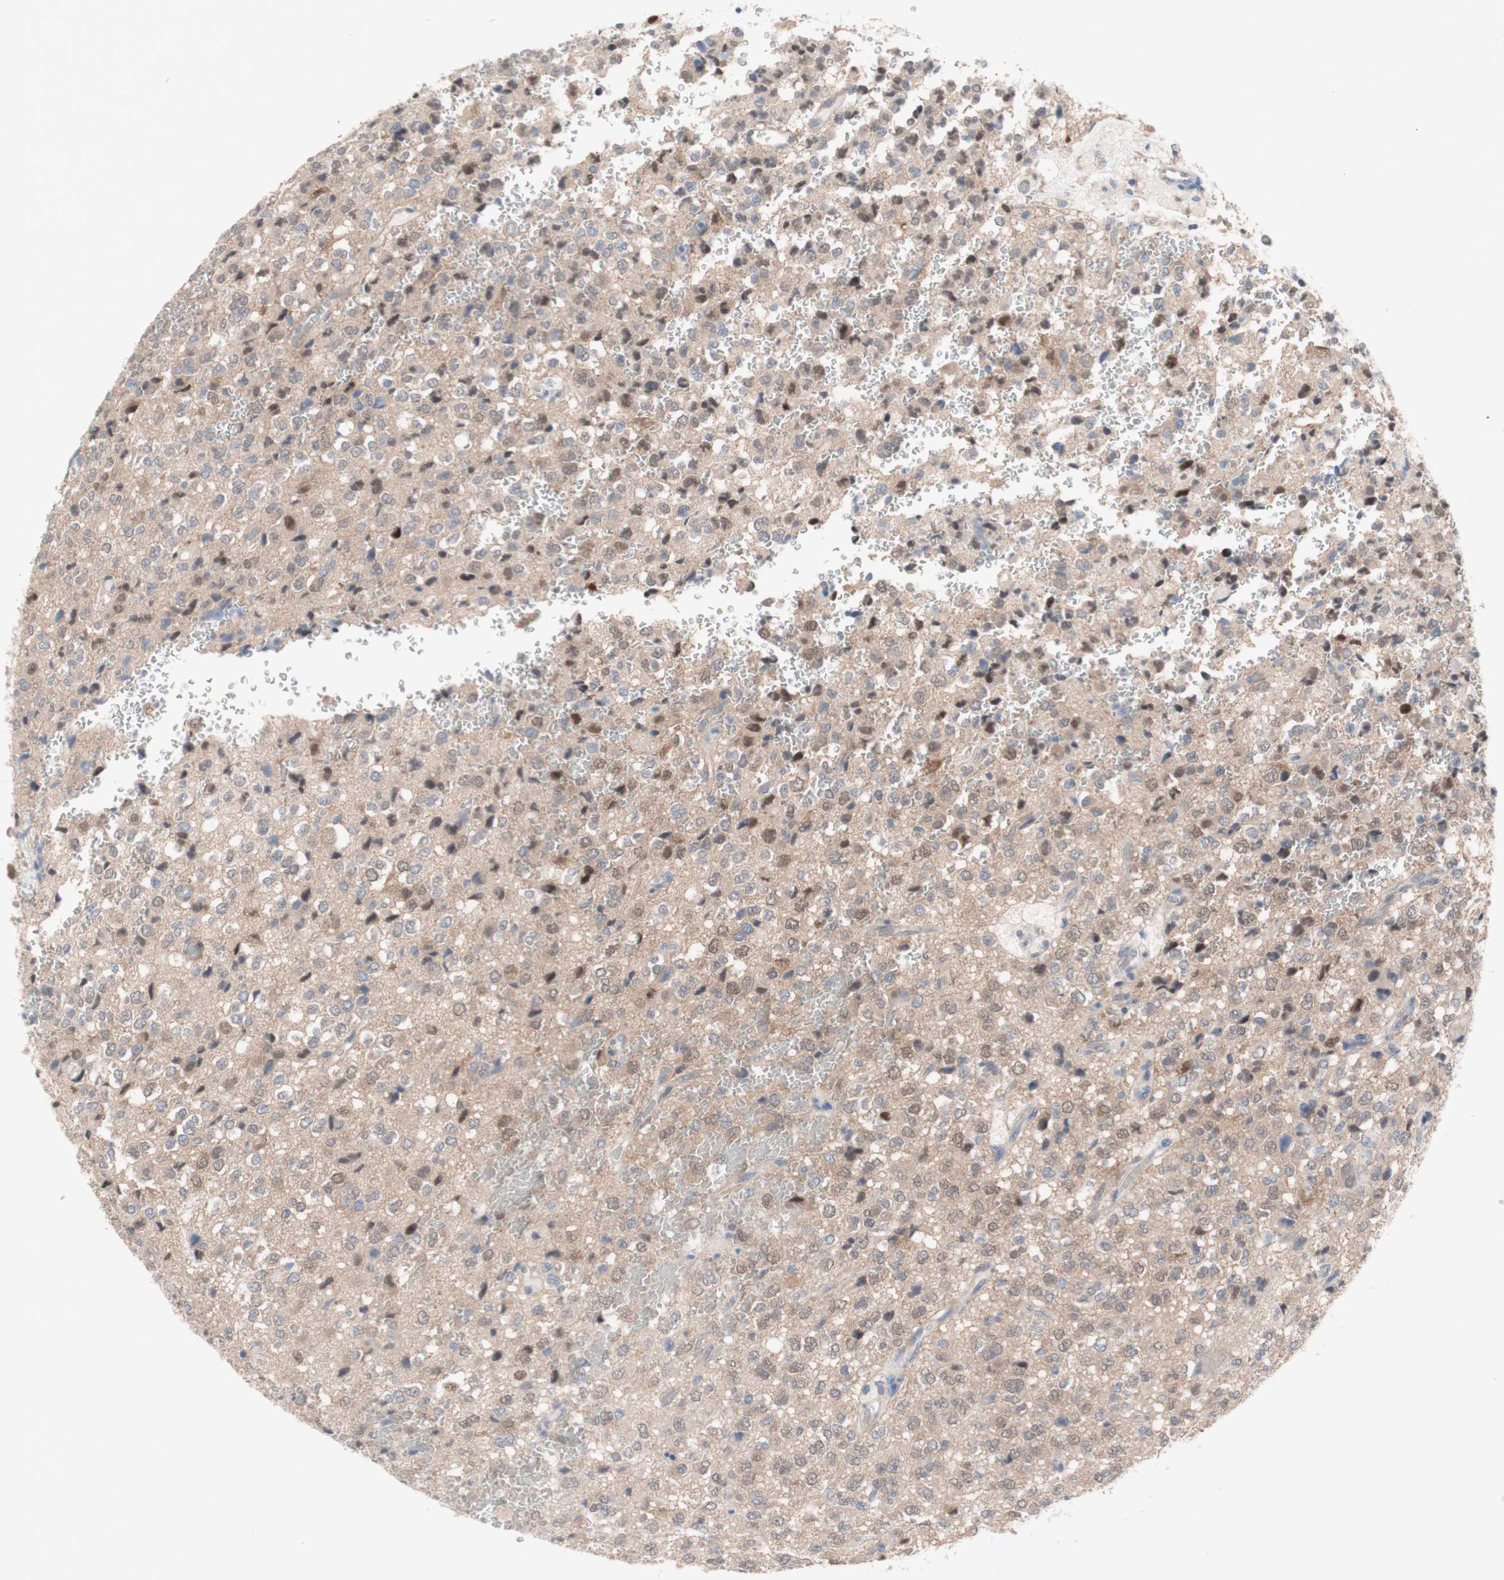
{"staining": {"intensity": "moderate", "quantity": "<25%", "location": "cytoplasmic/membranous,nuclear"}, "tissue": "glioma", "cell_type": "Tumor cells", "image_type": "cancer", "snomed": [{"axis": "morphology", "description": "Glioma, malignant, High grade"}, {"axis": "topography", "description": "pancreas cauda"}], "caption": "The image demonstrates staining of glioma, revealing moderate cytoplasmic/membranous and nuclear protein staining (brown color) within tumor cells. (brown staining indicates protein expression, while blue staining denotes nuclei).", "gene": "PRMT5", "patient": {"sex": "male", "age": 60}}